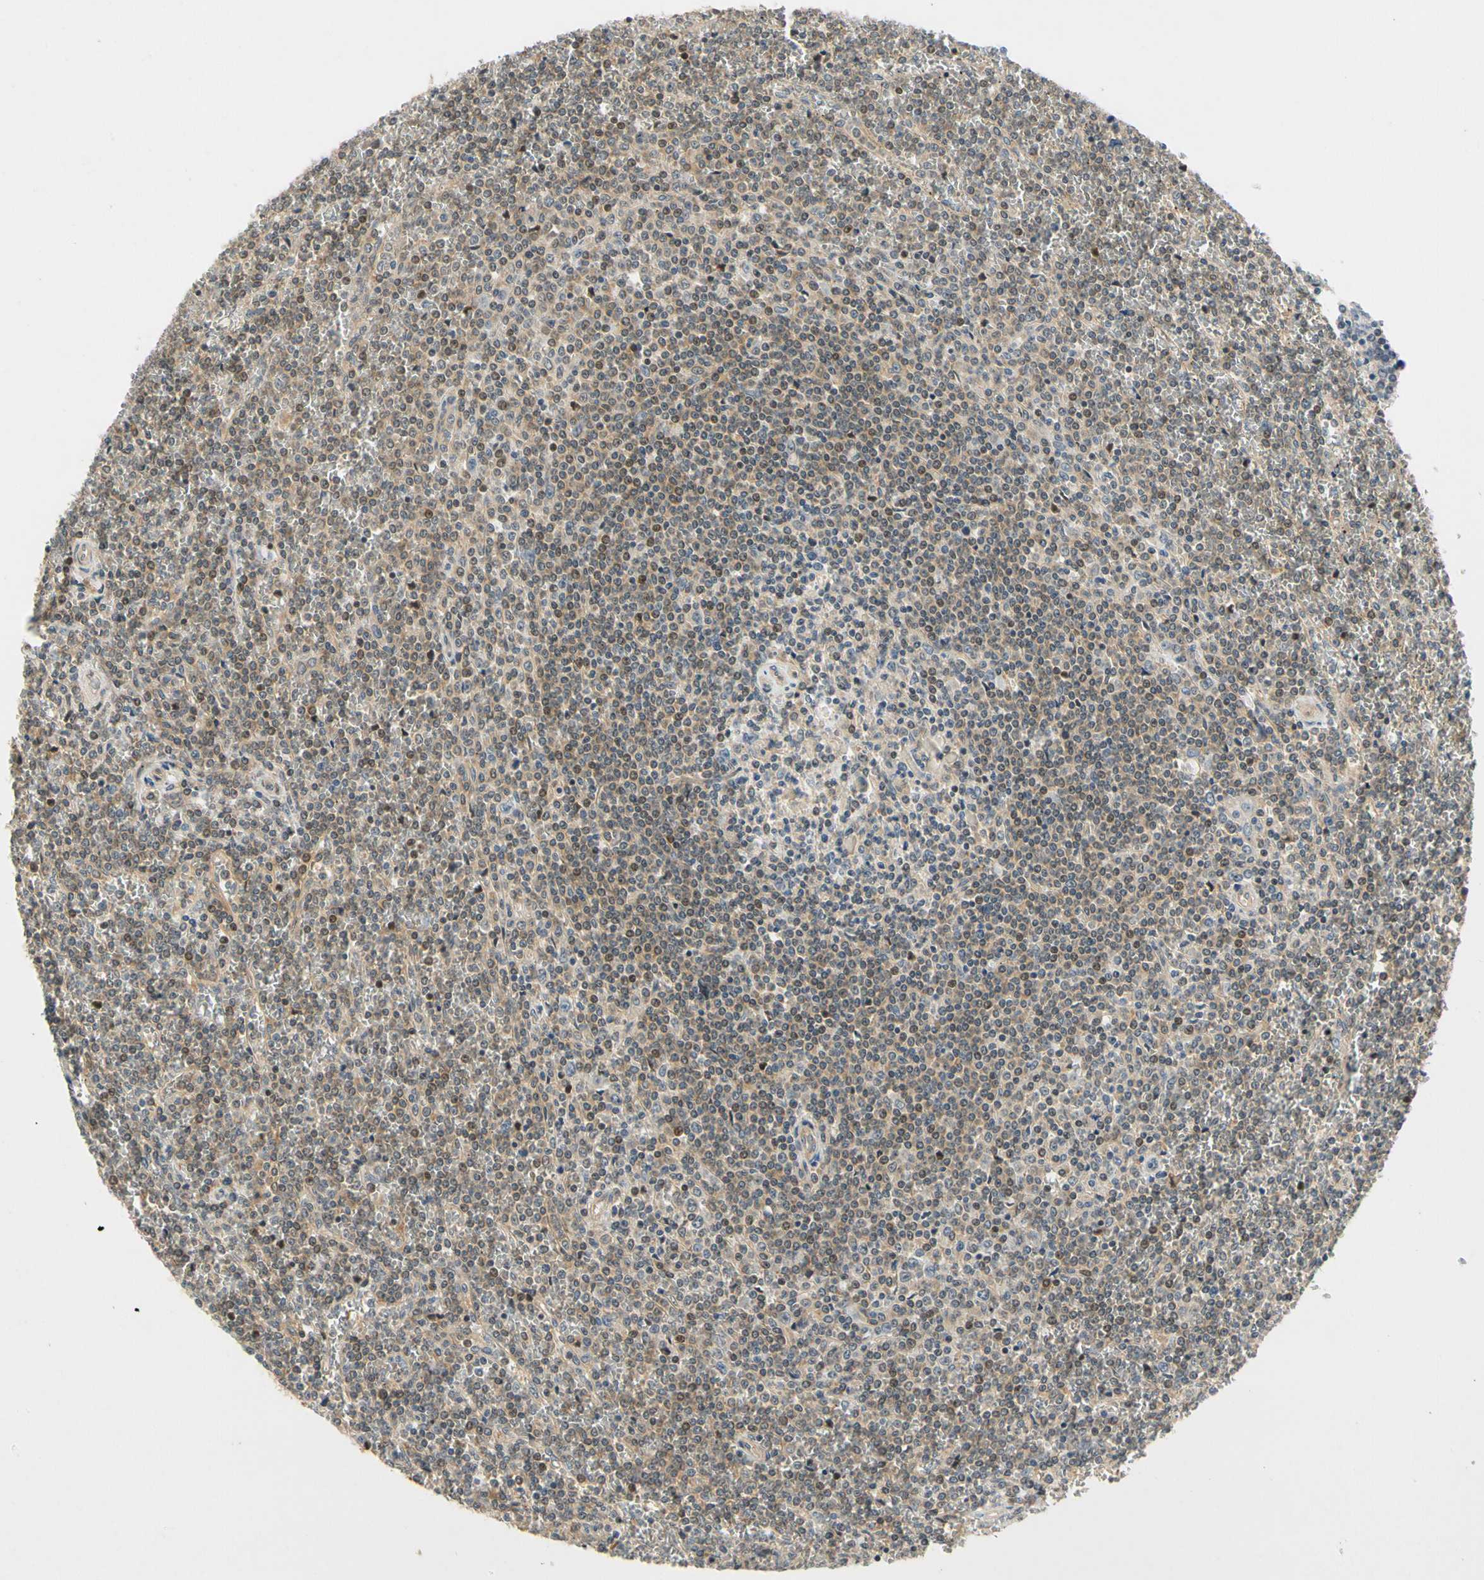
{"staining": {"intensity": "weak", "quantity": ">75%", "location": "cytoplasmic/membranous,nuclear"}, "tissue": "lymphoma", "cell_type": "Tumor cells", "image_type": "cancer", "snomed": [{"axis": "morphology", "description": "Malignant lymphoma, non-Hodgkin's type, Low grade"}, {"axis": "topography", "description": "Spleen"}], "caption": "The photomicrograph demonstrates staining of low-grade malignant lymphoma, non-Hodgkin's type, revealing weak cytoplasmic/membranous and nuclear protein staining (brown color) within tumor cells.", "gene": "GATD1", "patient": {"sex": "female", "age": 19}}